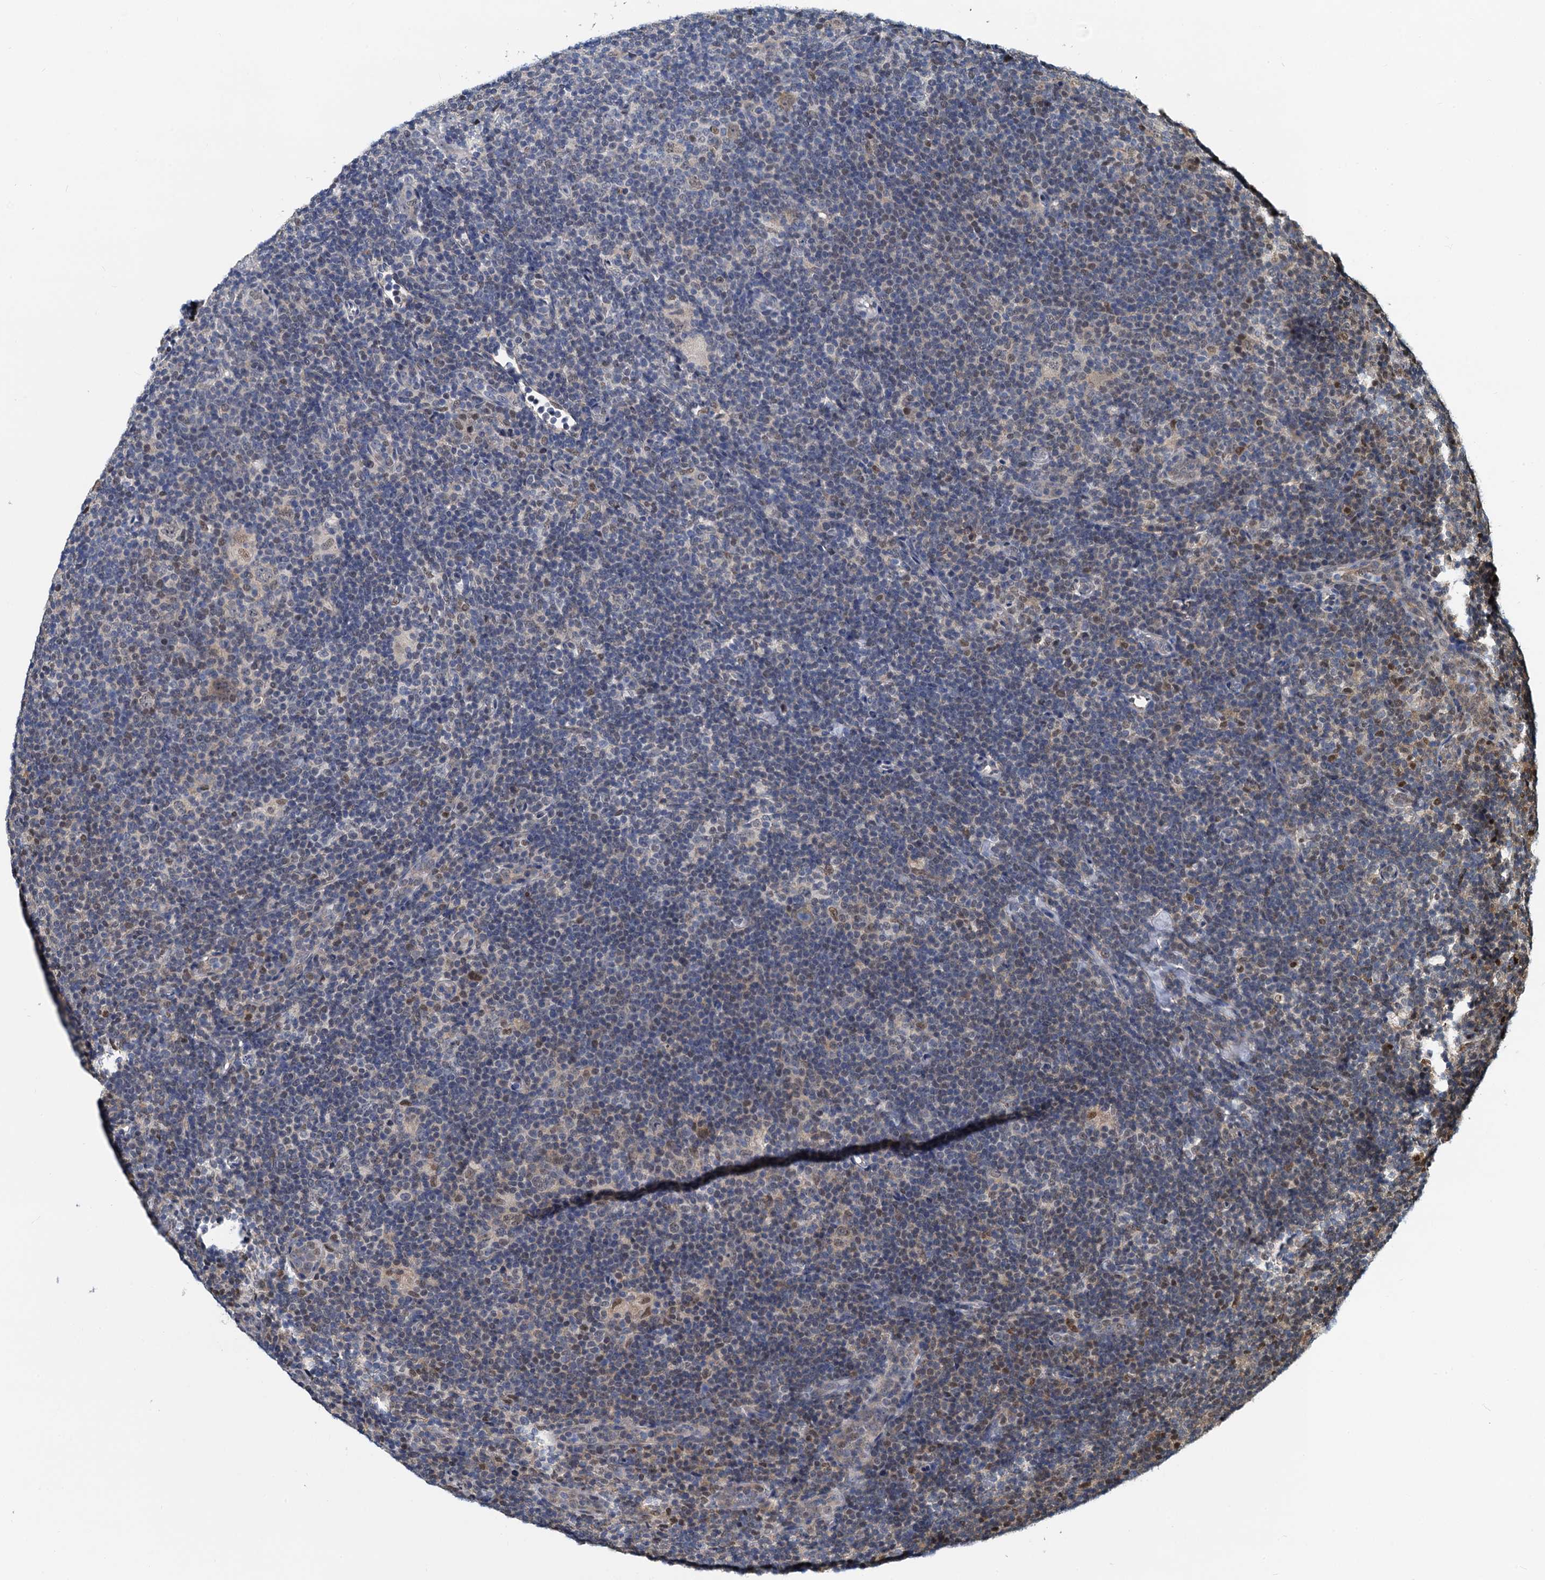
{"staining": {"intensity": "weak", "quantity": "25%-75%", "location": "cytoplasmic/membranous"}, "tissue": "lymphoma", "cell_type": "Tumor cells", "image_type": "cancer", "snomed": [{"axis": "morphology", "description": "Hodgkin's disease, NOS"}, {"axis": "topography", "description": "Lymph node"}], "caption": "This is an image of IHC staining of lymphoma, which shows weak positivity in the cytoplasmic/membranous of tumor cells.", "gene": "PTGES3", "patient": {"sex": "female", "age": 57}}